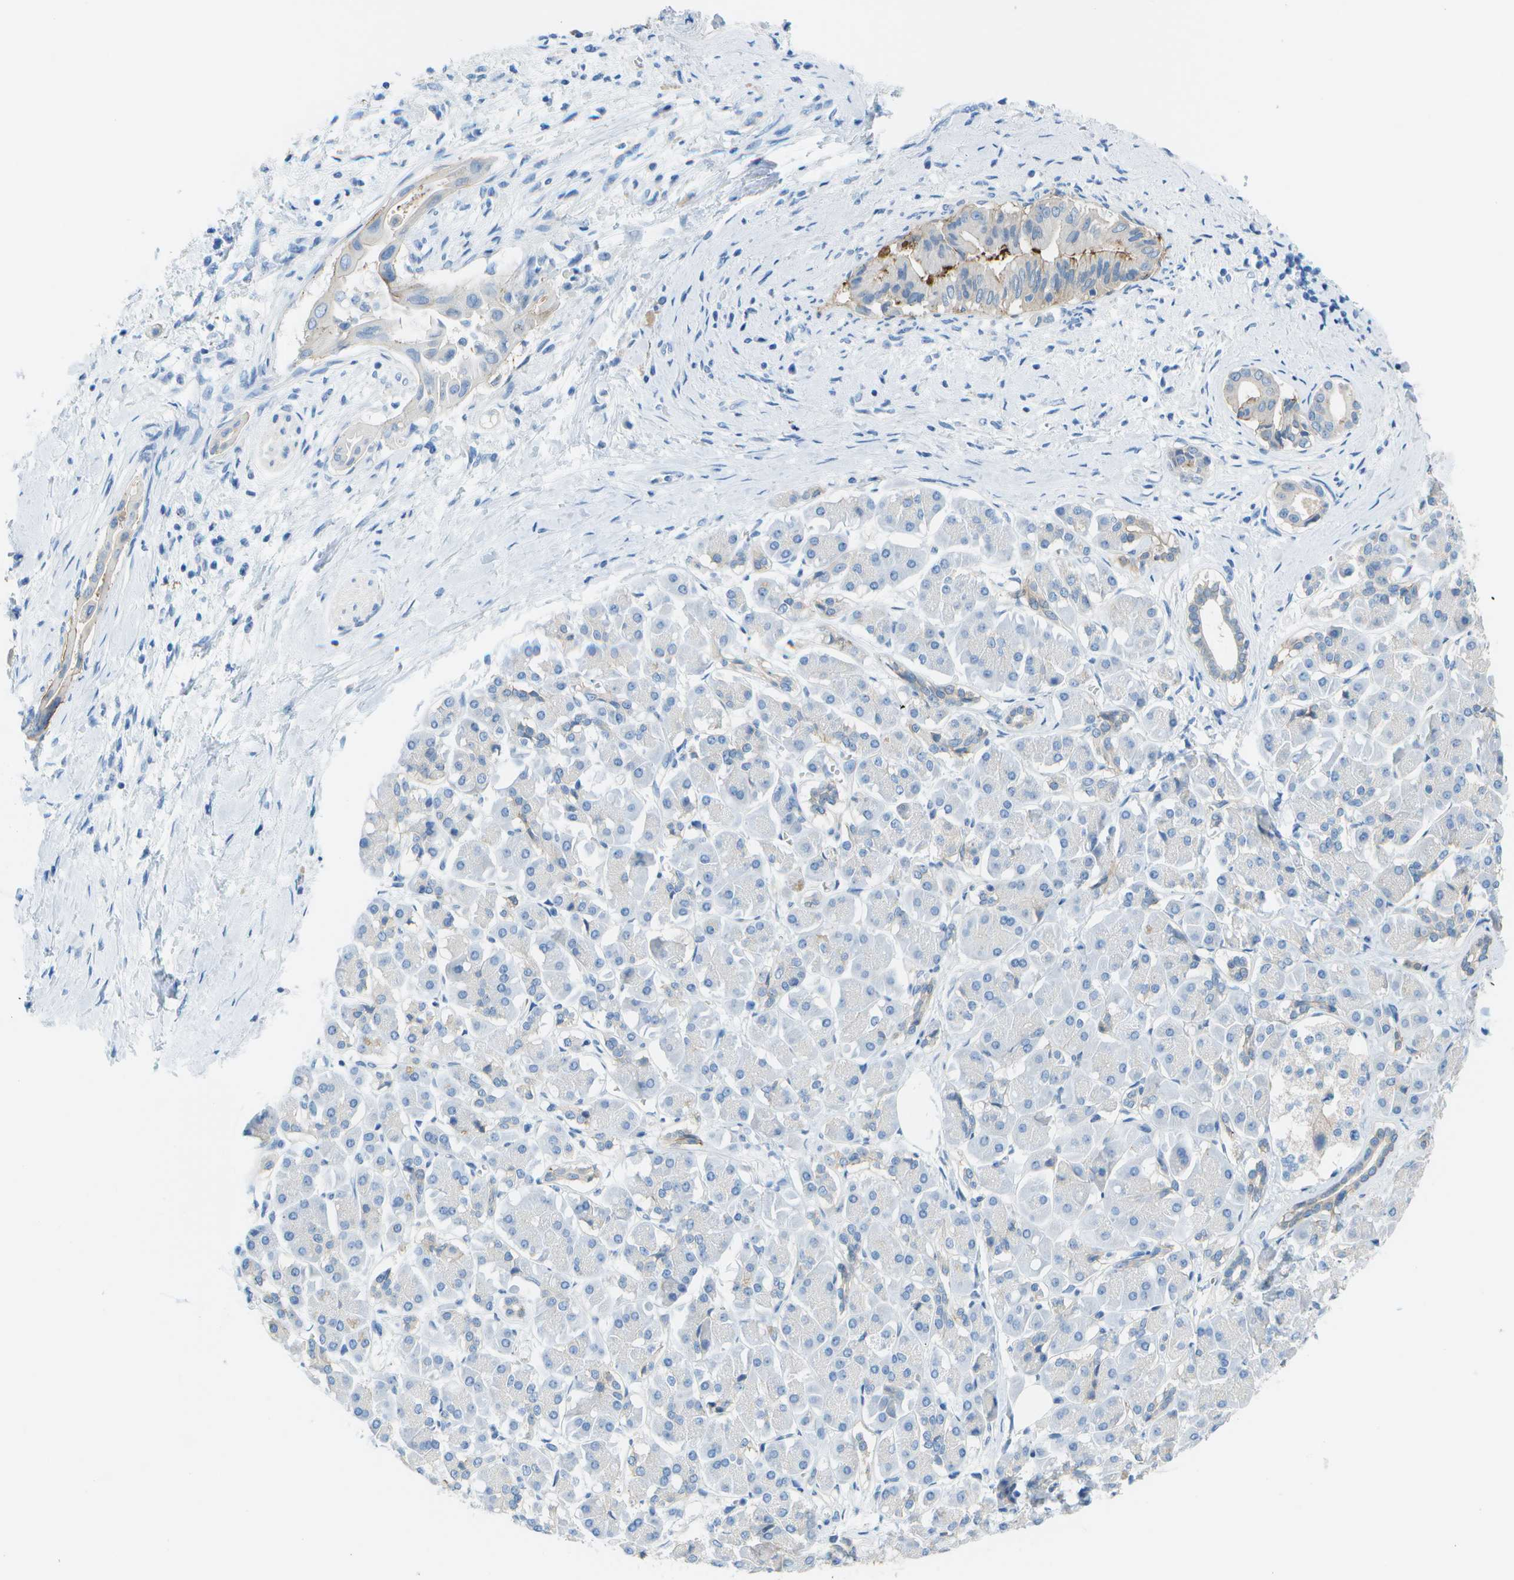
{"staining": {"intensity": "negative", "quantity": "none", "location": "none"}, "tissue": "pancreatic cancer", "cell_type": "Tumor cells", "image_type": "cancer", "snomed": [{"axis": "morphology", "description": "Adenocarcinoma, NOS"}, {"axis": "topography", "description": "Pancreas"}], "caption": "Protein analysis of pancreatic cancer (adenocarcinoma) reveals no significant expression in tumor cells.", "gene": "CD46", "patient": {"sex": "male", "age": 55}}